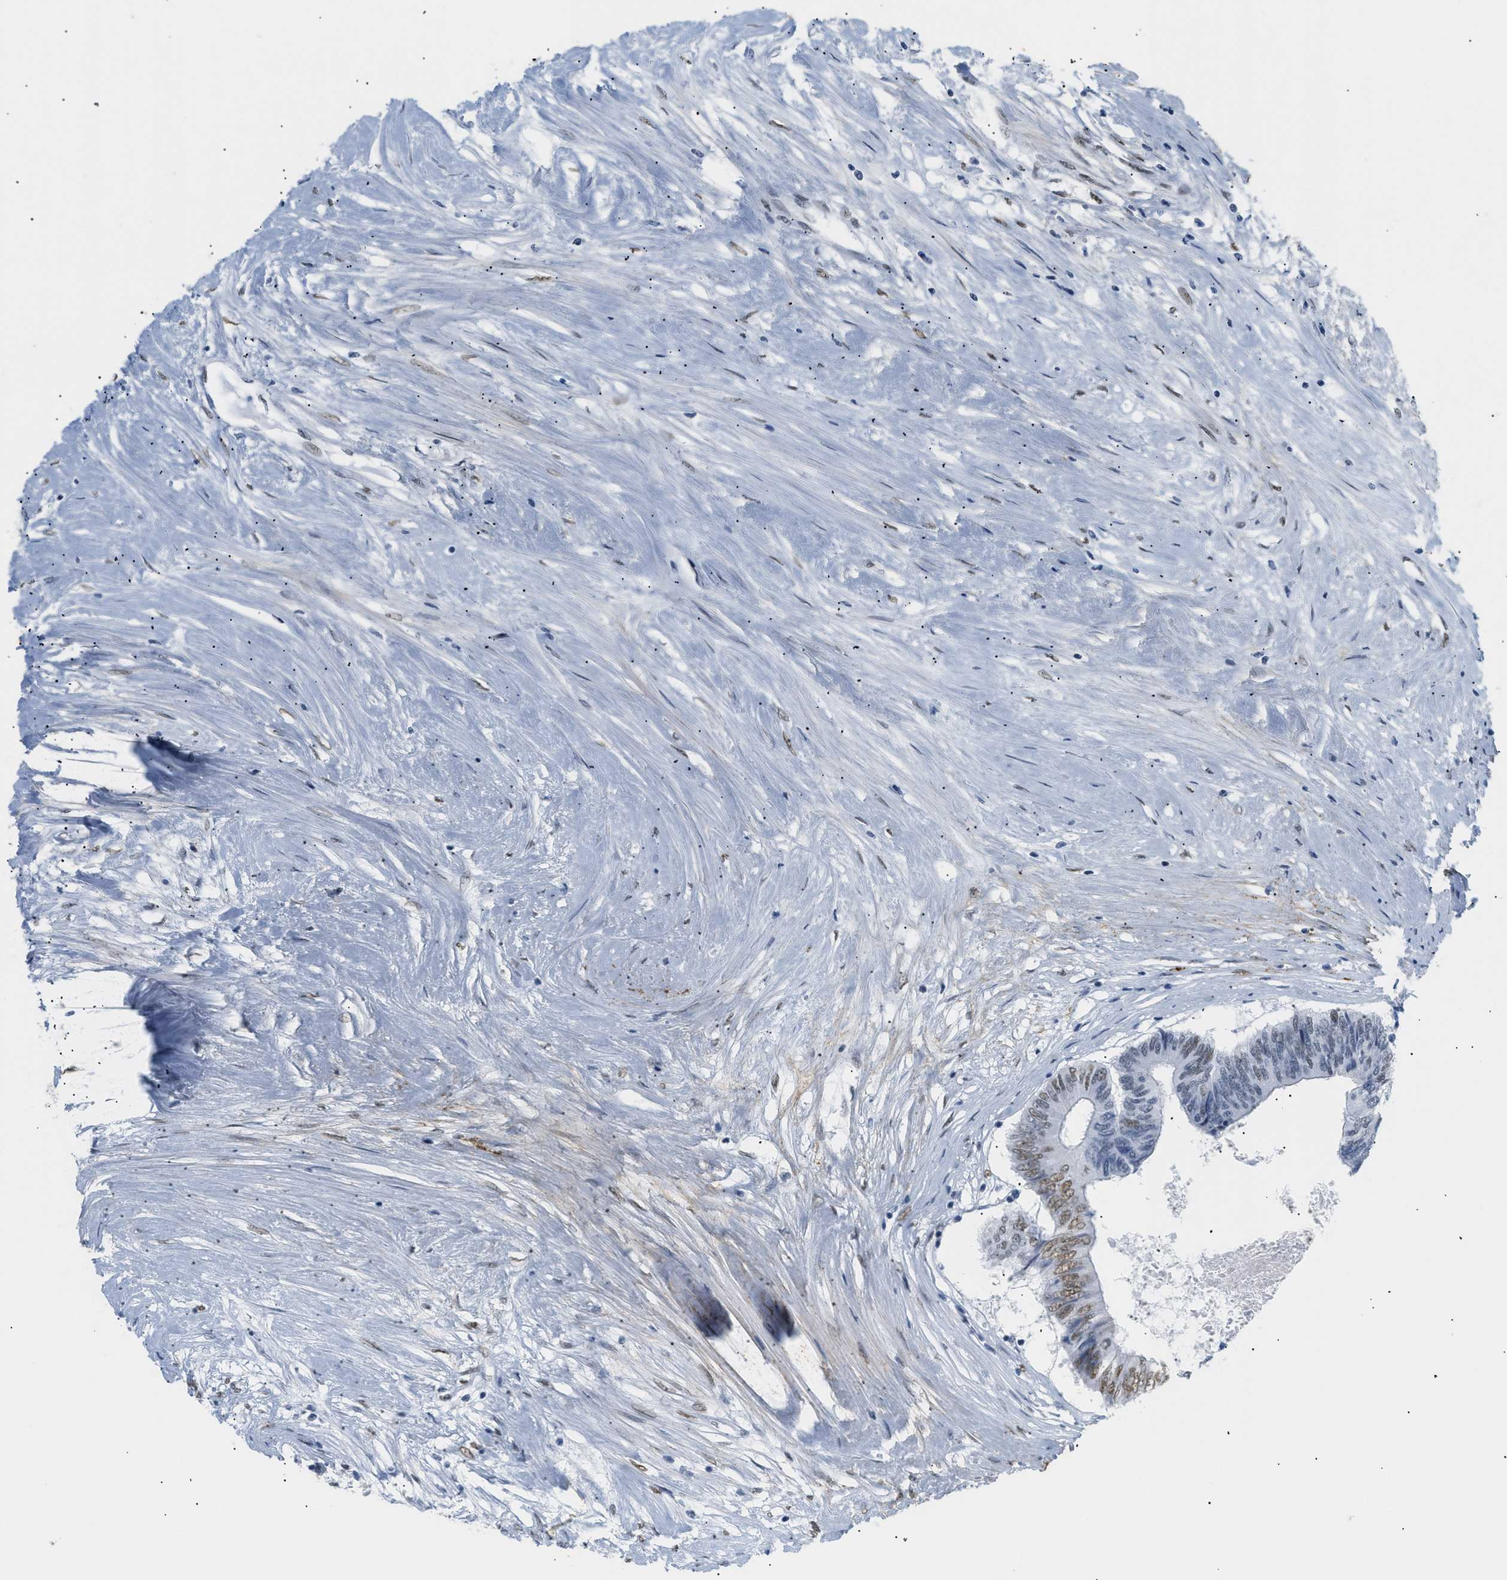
{"staining": {"intensity": "weak", "quantity": "25%-75%", "location": "nuclear"}, "tissue": "colorectal cancer", "cell_type": "Tumor cells", "image_type": "cancer", "snomed": [{"axis": "morphology", "description": "Adenocarcinoma, NOS"}, {"axis": "topography", "description": "Rectum"}], "caption": "A brown stain shows weak nuclear expression of a protein in human colorectal cancer (adenocarcinoma) tumor cells. (Brightfield microscopy of DAB IHC at high magnification).", "gene": "ELN", "patient": {"sex": "male", "age": 63}}